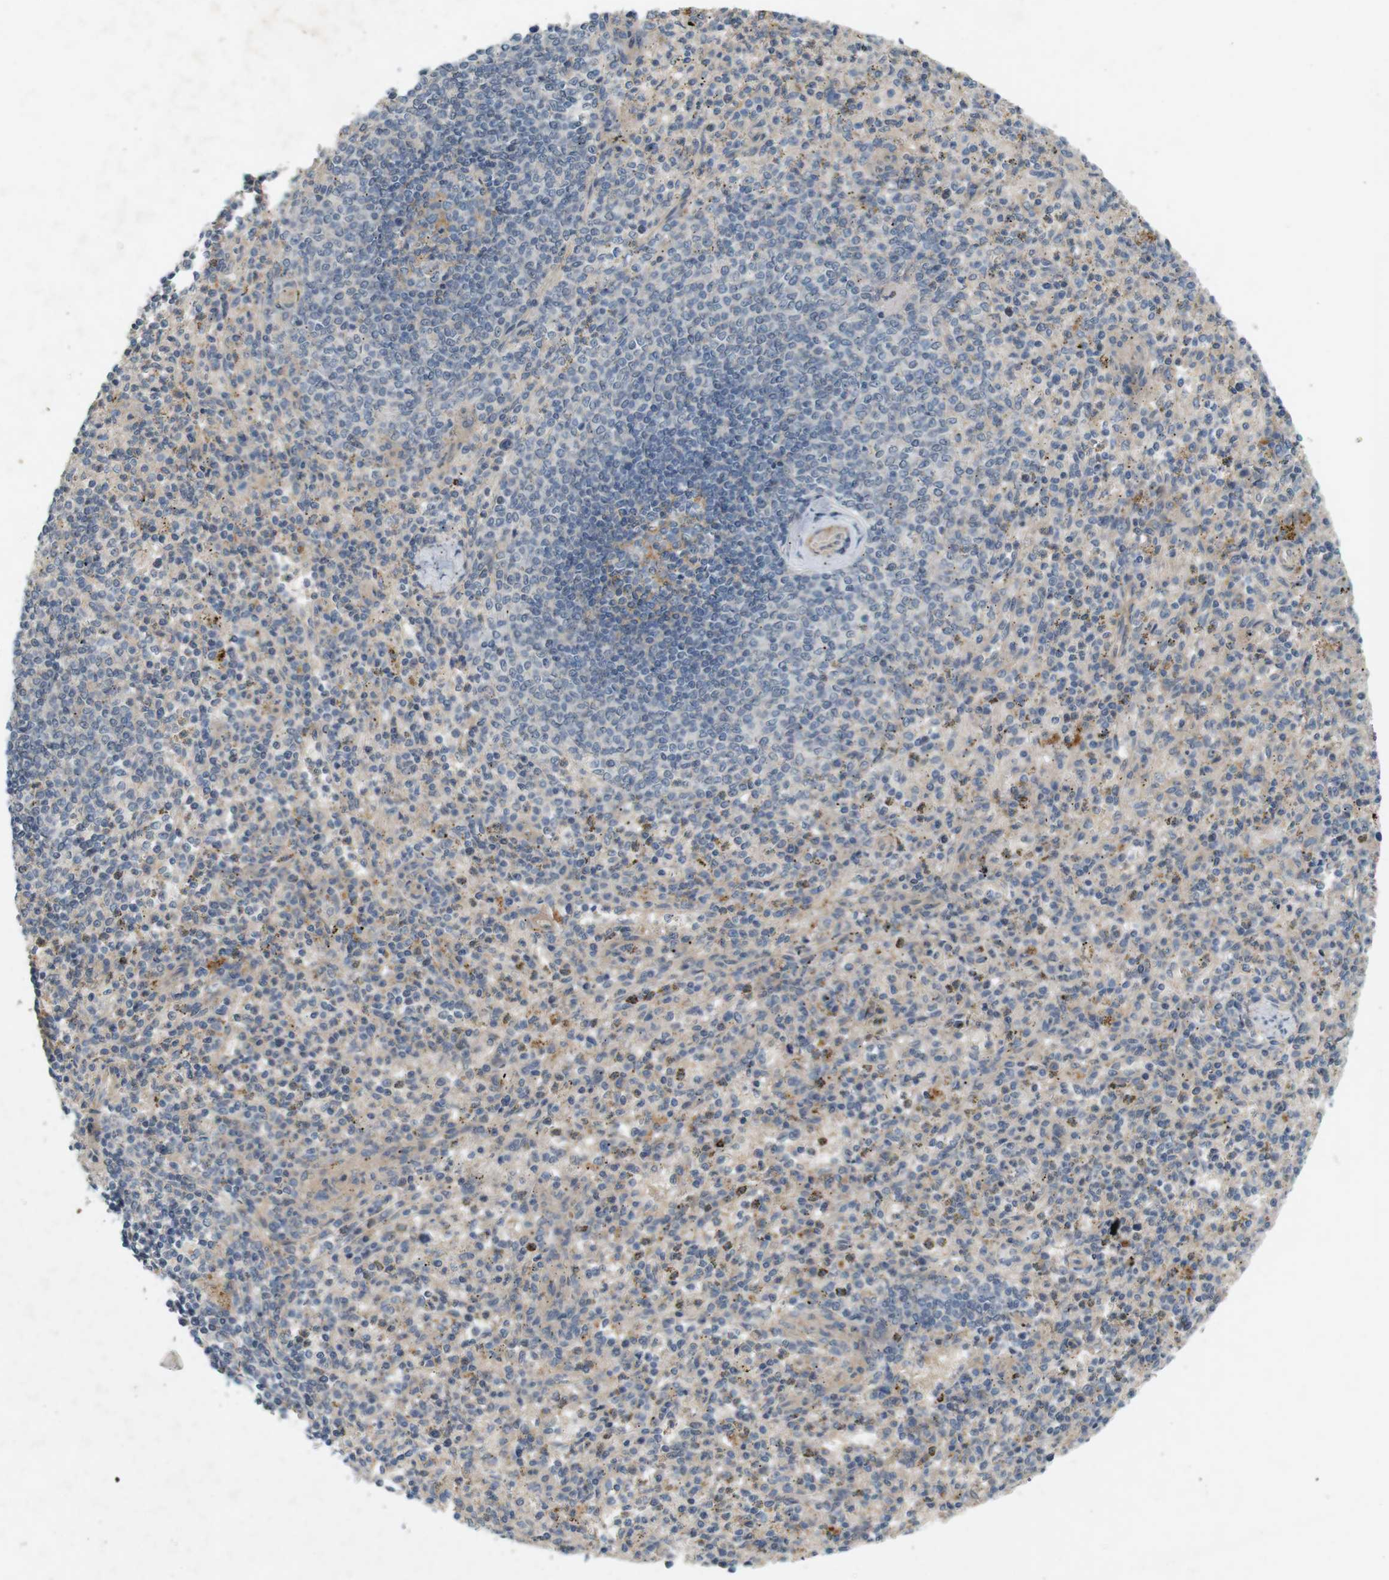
{"staining": {"intensity": "weak", "quantity": "<25%", "location": "cytoplasmic/membranous"}, "tissue": "spleen", "cell_type": "Cells in red pulp", "image_type": "normal", "snomed": [{"axis": "morphology", "description": "Normal tissue, NOS"}, {"axis": "topography", "description": "Spleen"}], "caption": "Human spleen stained for a protein using immunohistochemistry (IHC) demonstrates no expression in cells in red pulp.", "gene": "PVR", "patient": {"sex": "male", "age": 72}}